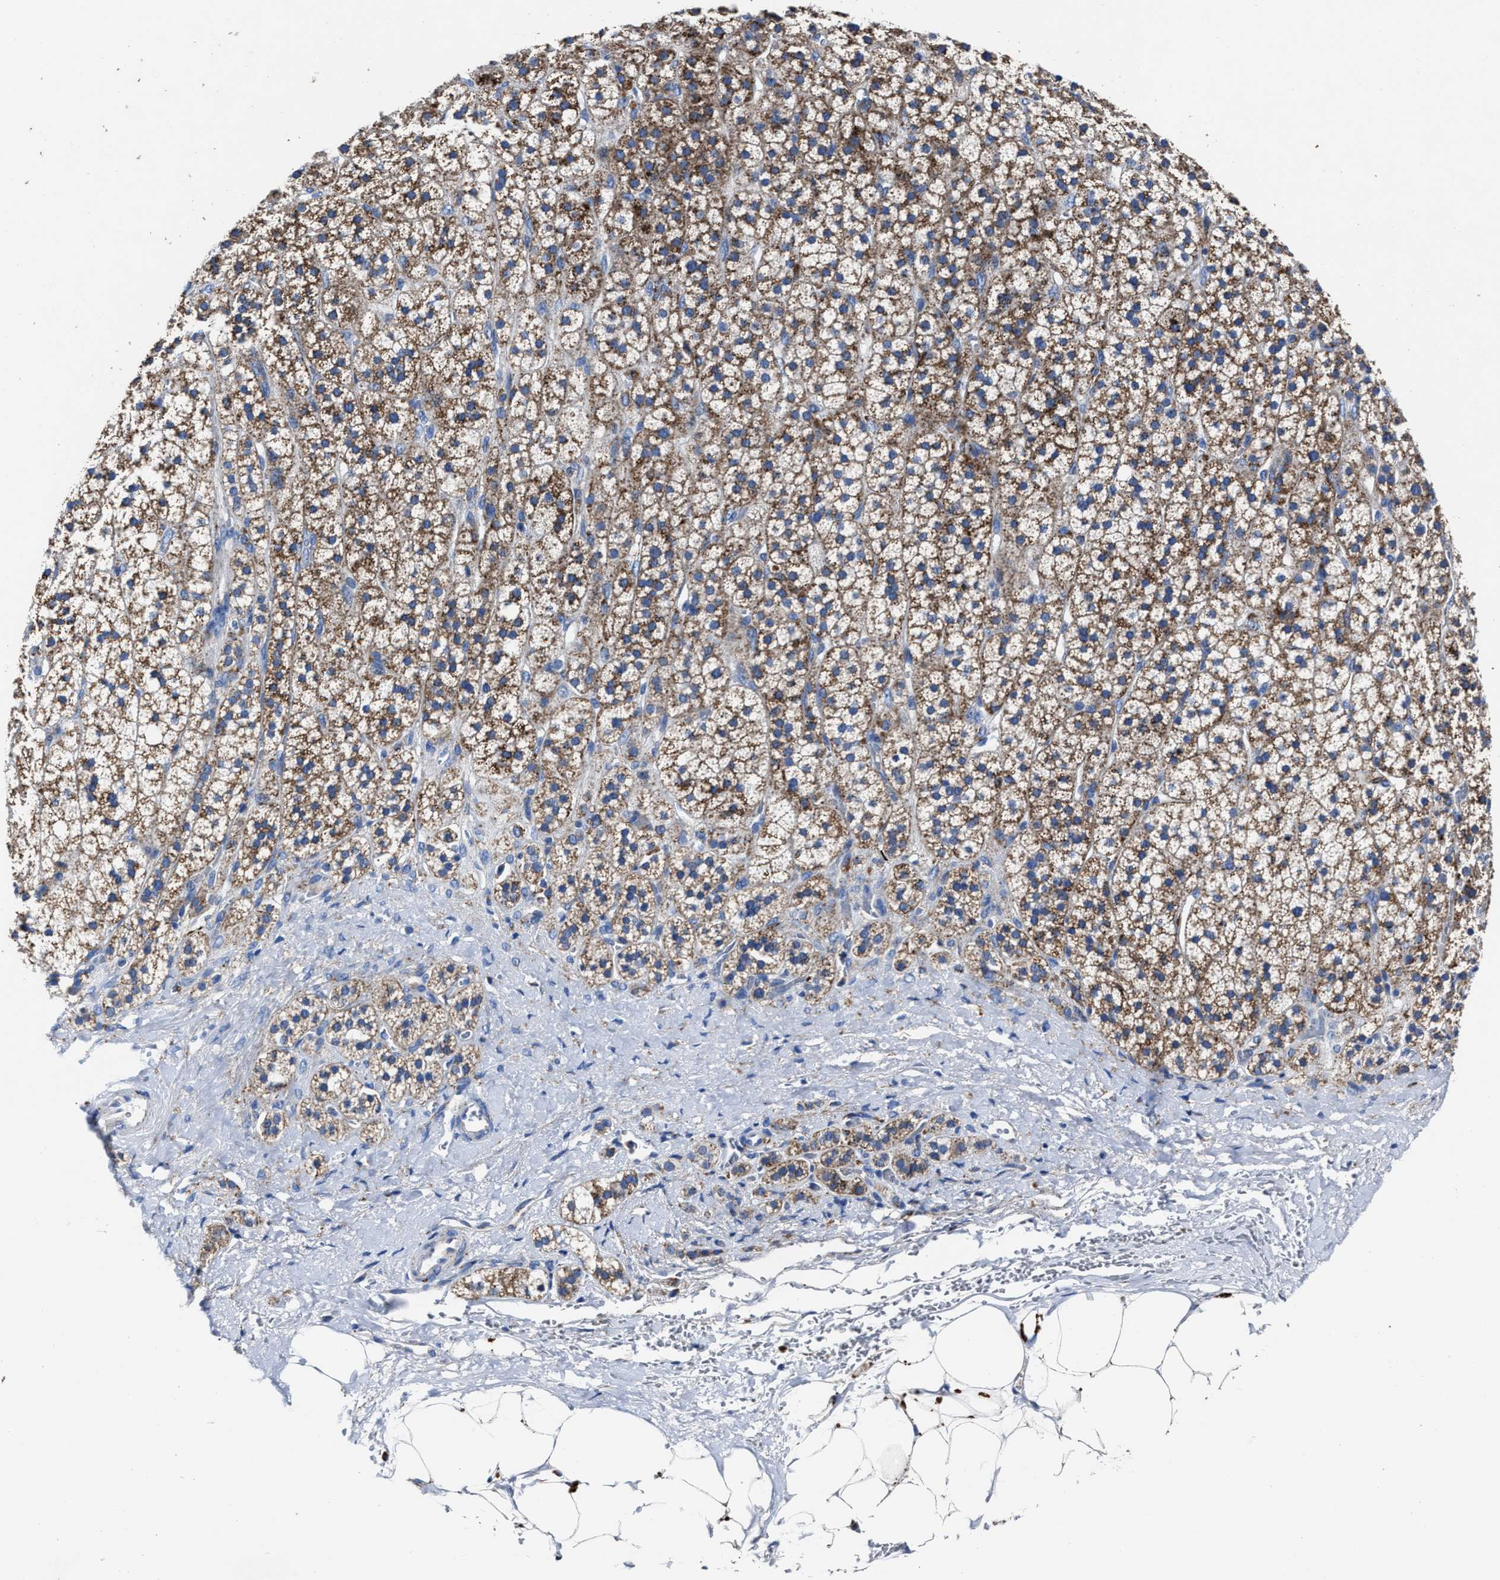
{"staining": {"intensity": "strong", "quantity": ">75%", "location": "cytoplasmic/membranous"}, "tissue": "adrenal gland", "cell_type": "Glandular cells", "image_type": "normal", "snomed": [{"axis": "morphology", "description": "Normal tissue, NOS"}, {"axis": "topography", "description": "Adrenal gland"}], "caption": "A brown stain shows strong cytoplasmic/membranous positivity of a protein in glandular cells of normal human adrenal gland. (DAB (3,3'-diaminobenzidine) IHC with brightfield microscopy, high magnification).", "gene": "LAMTOR4", "patient": {"sex": "male", "age": 56}}